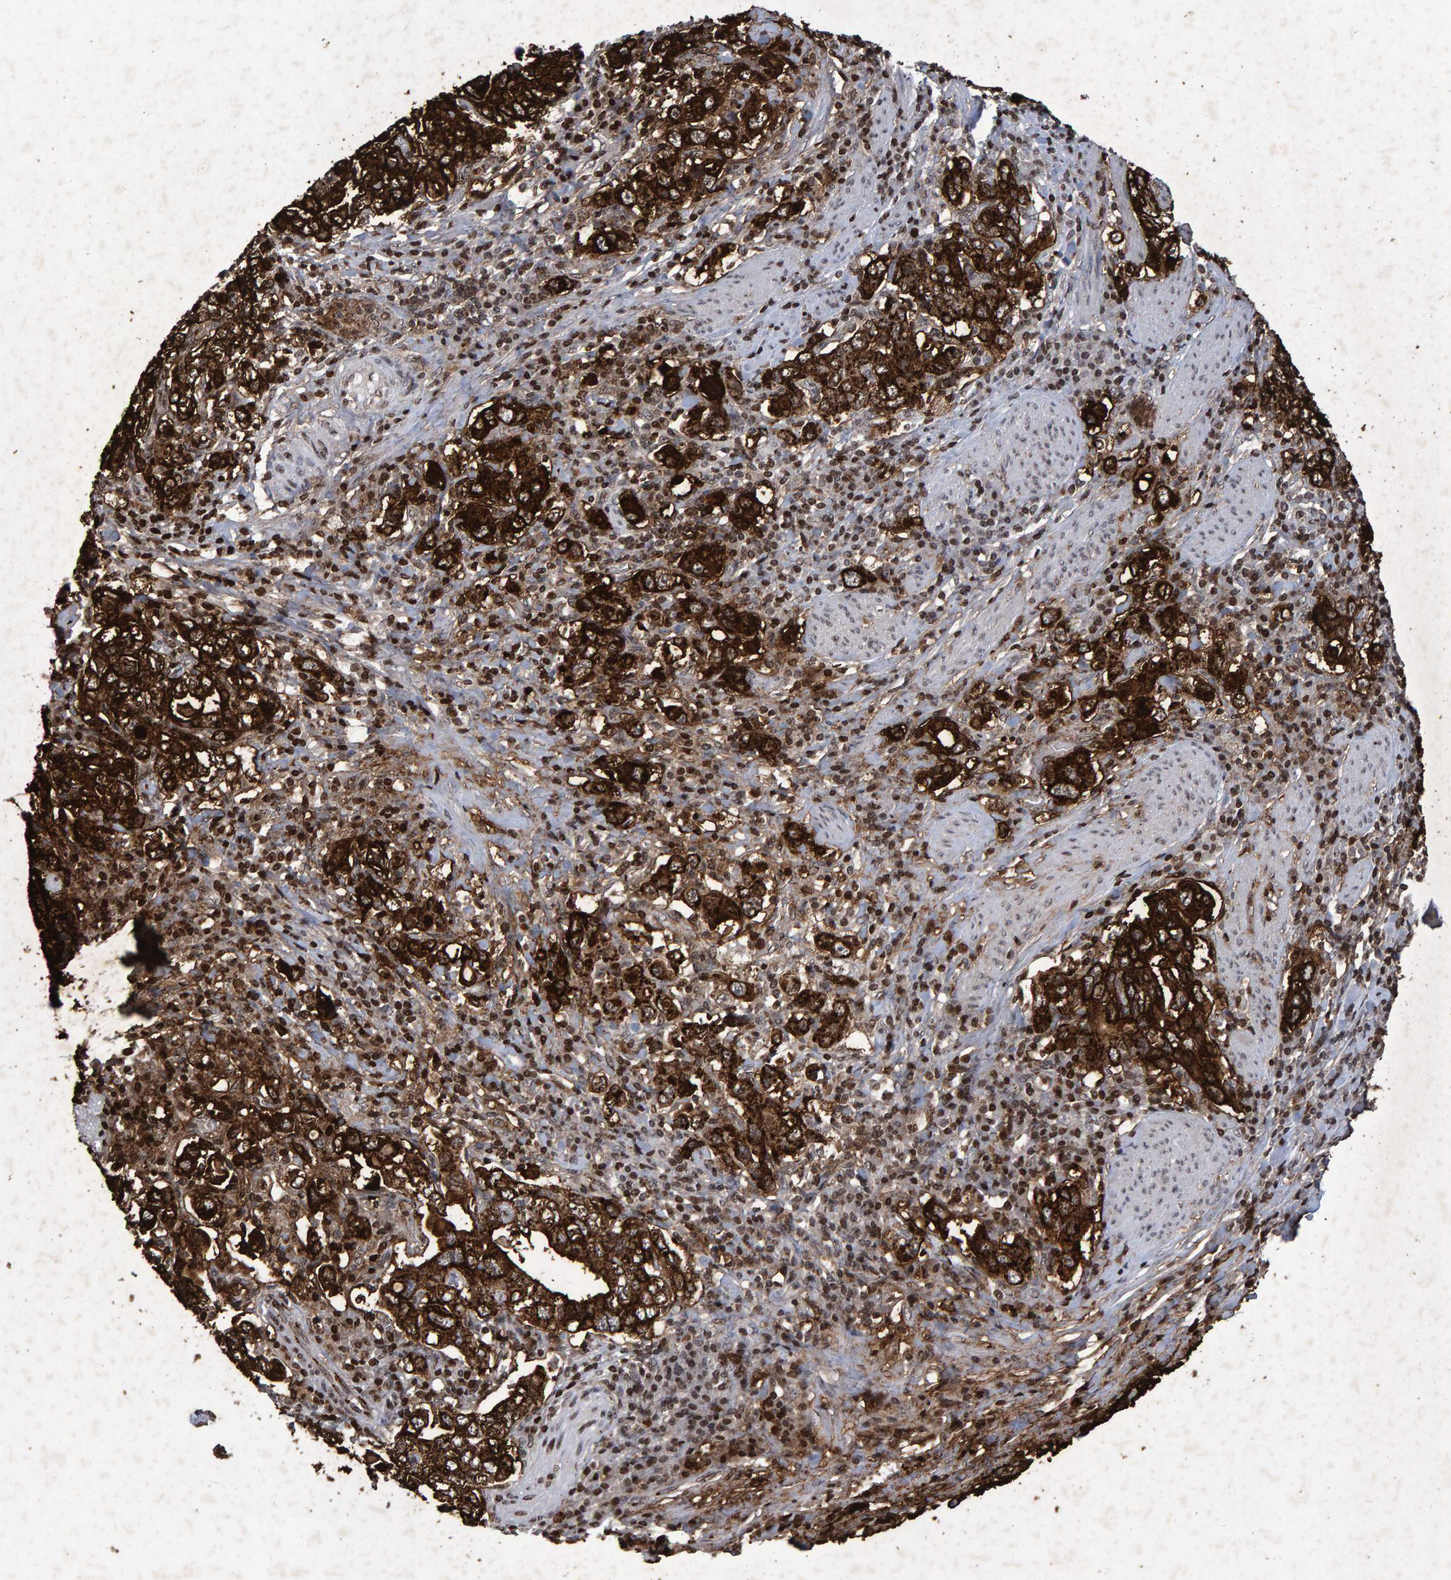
{"staining": {"intensity": "strong", "quantity": ">75%", "location": "cytoplasmic/membranous"}, "tissue": "stomach cancer", "cell_type": "Tumor cells", "image_type": "cancer", "snomed": [{"axis": "morphology", "description": "Adenocarcinoma, NOS"}, {"axis": "topography", "description": "Stomach, upper"}], "caption": "Adenocarcinoma (stomach) was stained to show a protein in brown. There is high levels of strong cytoplasmic/membranous positivity in approximately >75% of tumor cells.", "gene": "GALC", "patient": {"sex": "male", "age": 62}}